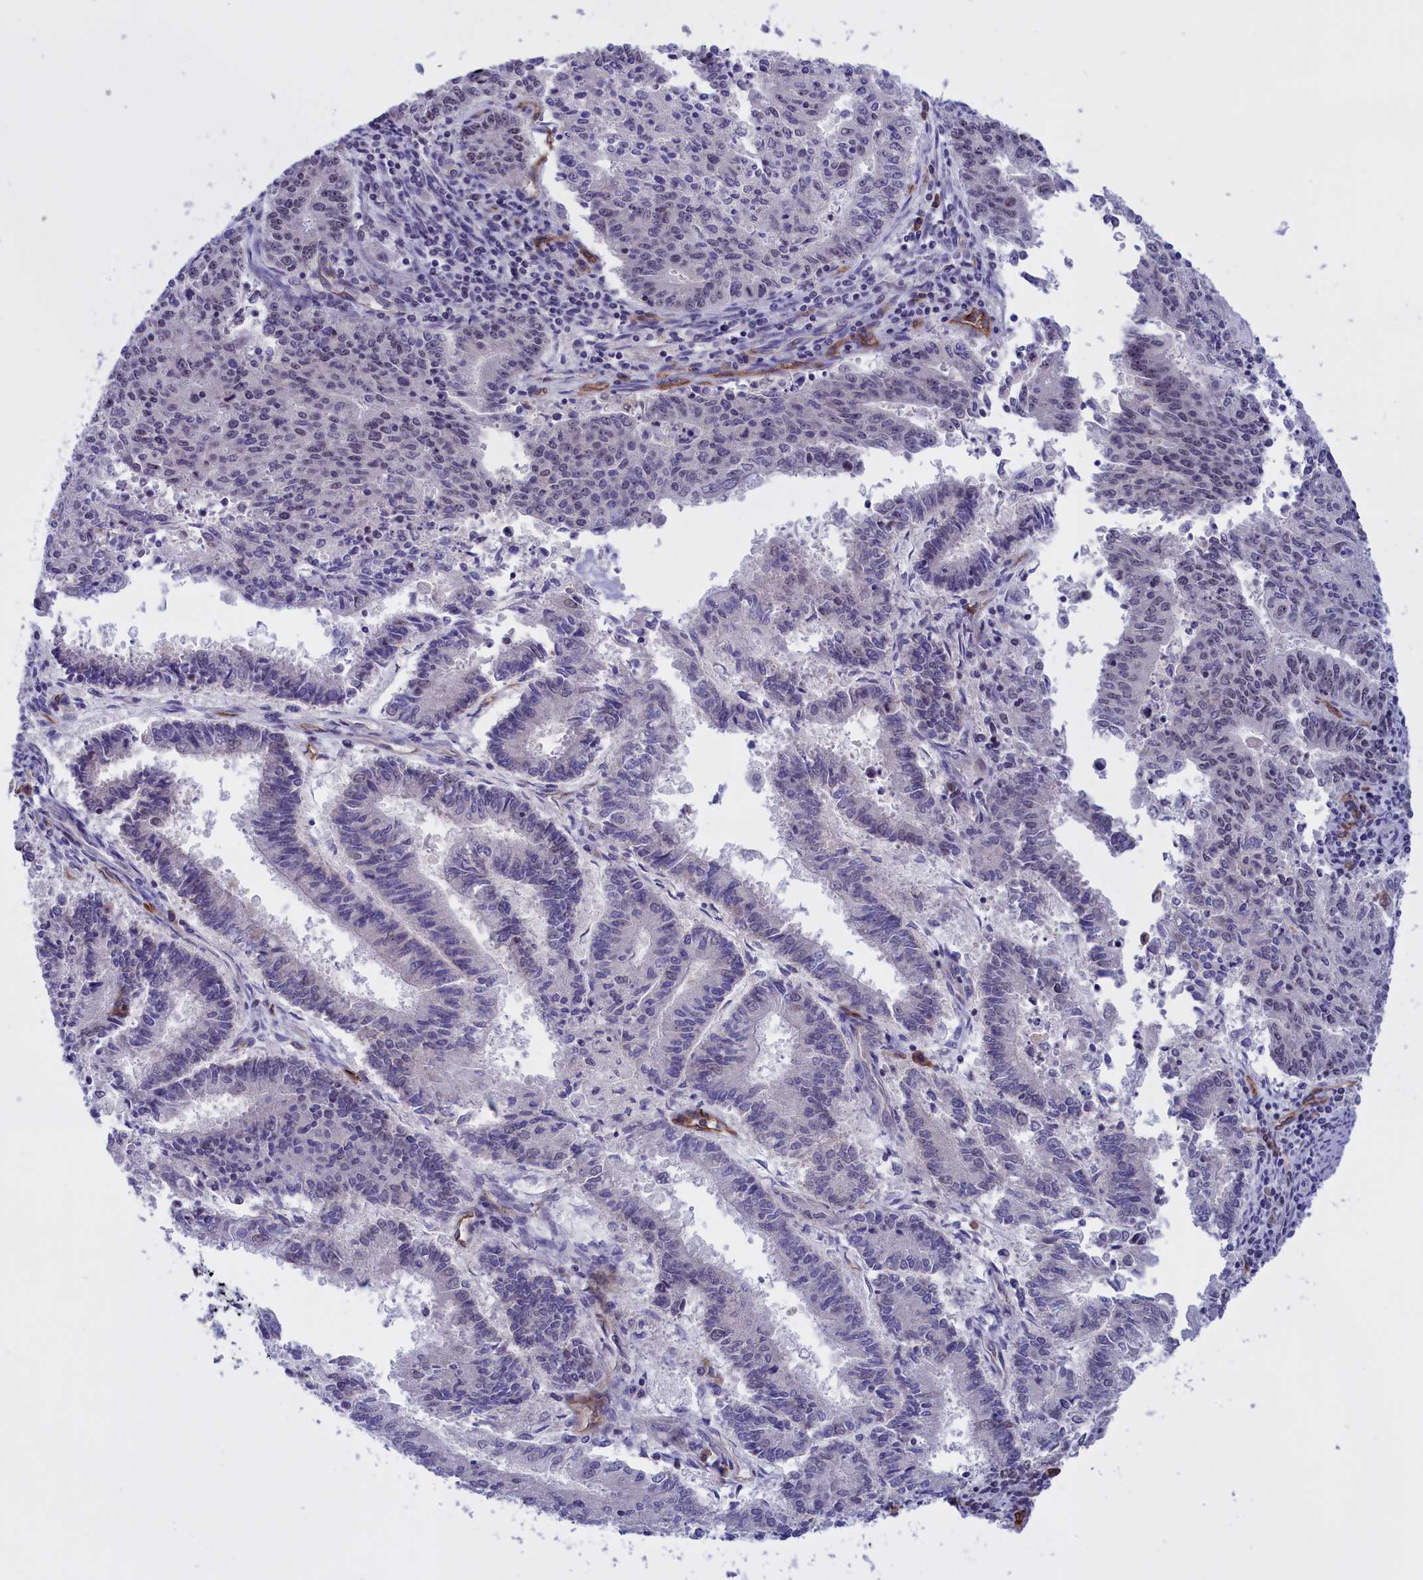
{"staining": {"intensity": "weak", "quantity": "25%-75%", "location": "nuclear"}, "tissue": "endometrial cancer", "cell_type": "Tumor cells", "image_type": "cancer", "snomed": [{"axis": "morphology", "description": "Adenocarcinoma, NOS"}, {"axis": "topography", "description": "Endometrium"}], "caption": "Immunohistochemical staining of human endometrial cancer (adenocarcinoma) demonstrates weak nuclear protein staining in approximately 25%-75% of tumor cells.", "gene": "MPND", "patient": {"sex": "female", "age": 59}}